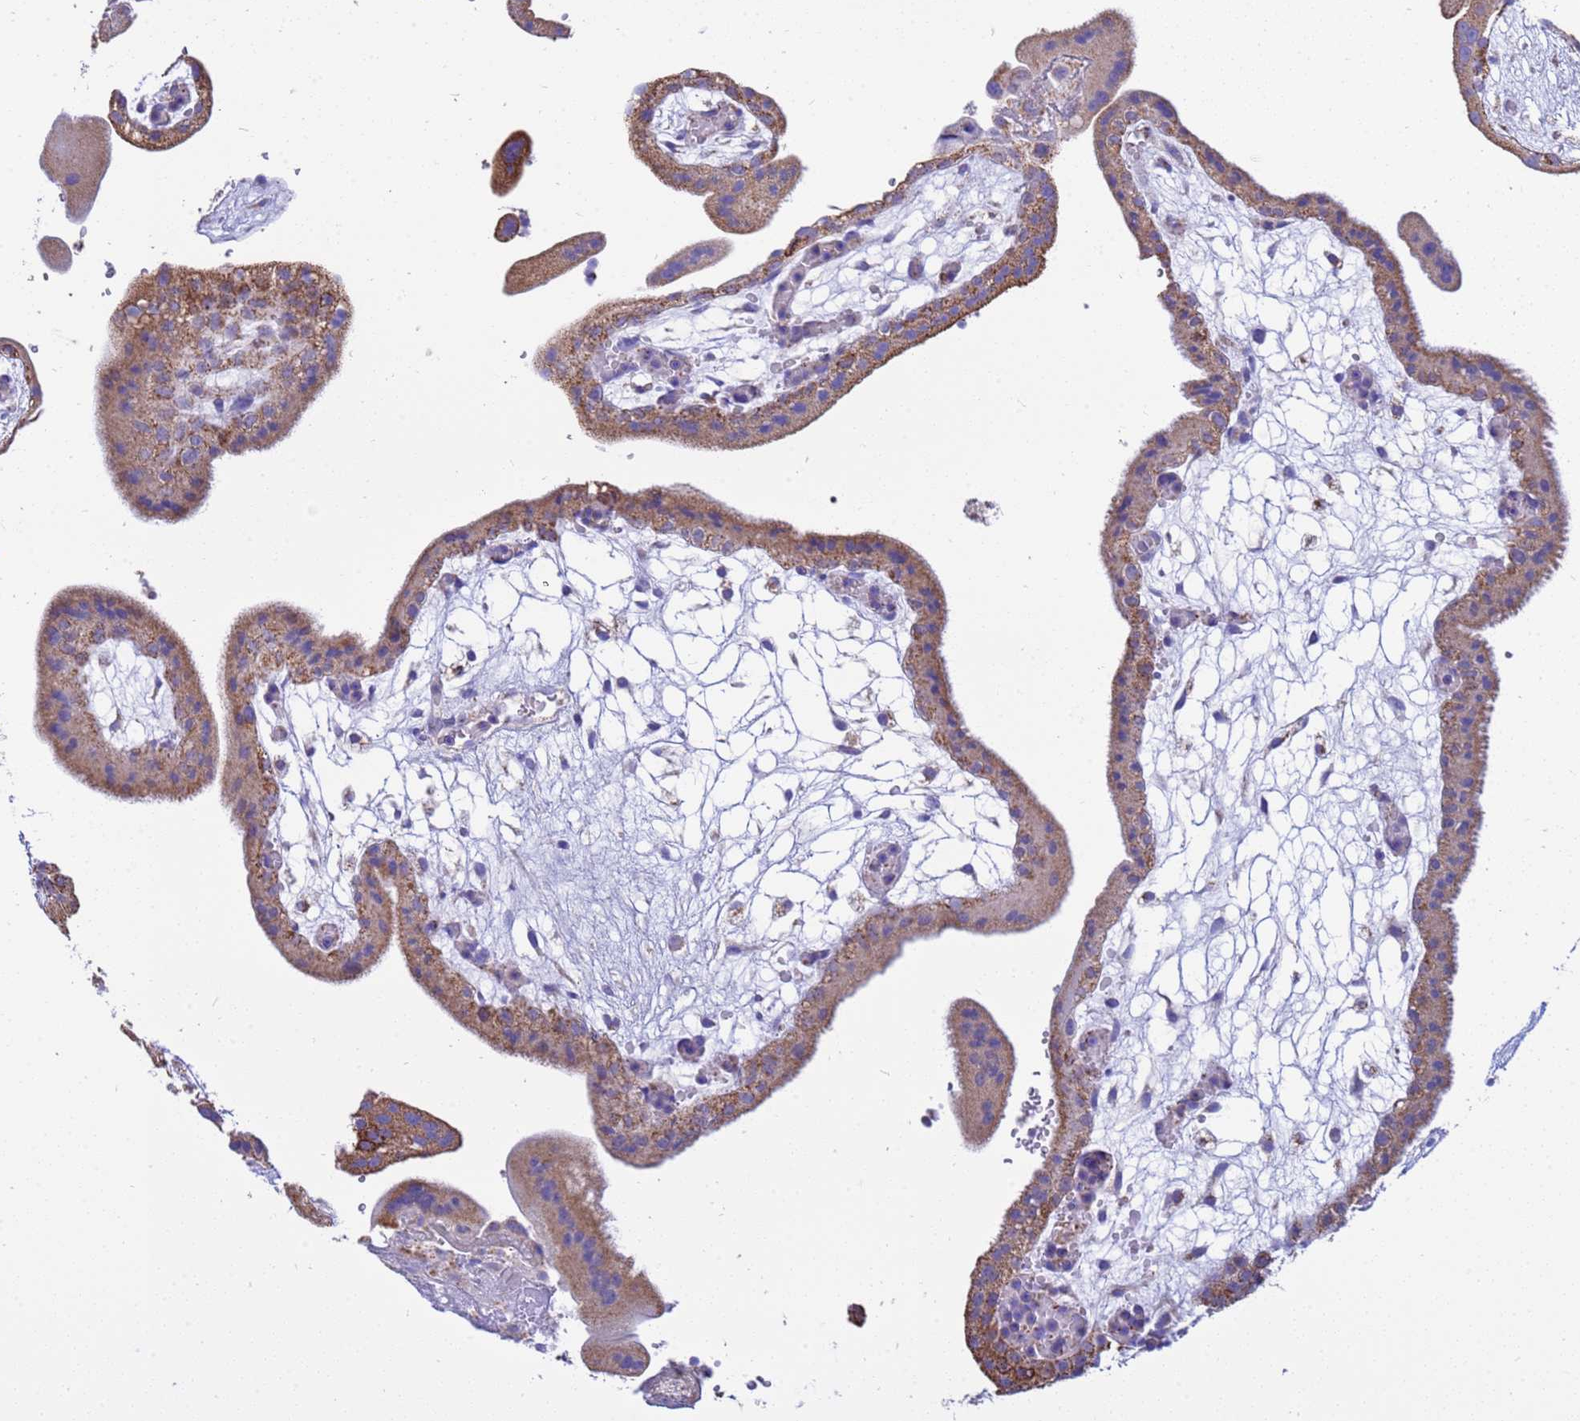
{"staining": {"intensity": "negative", "quantity": "none", "location": "none"}, "tissue": "placenta", "cell_type": "Decidual cells", "image_type": "normal", "snomed": [{"axis": "morphology", "description": "Normal tissue, NOS"}, {"axis": "topography", "description": "Placenta"}], "caption": "DAB immunohistochemical staining of normal human placenta shows no significant positivity in decidual cells.", "gene": "RNF165", "patient": {"sex": "female", "age": 18}}